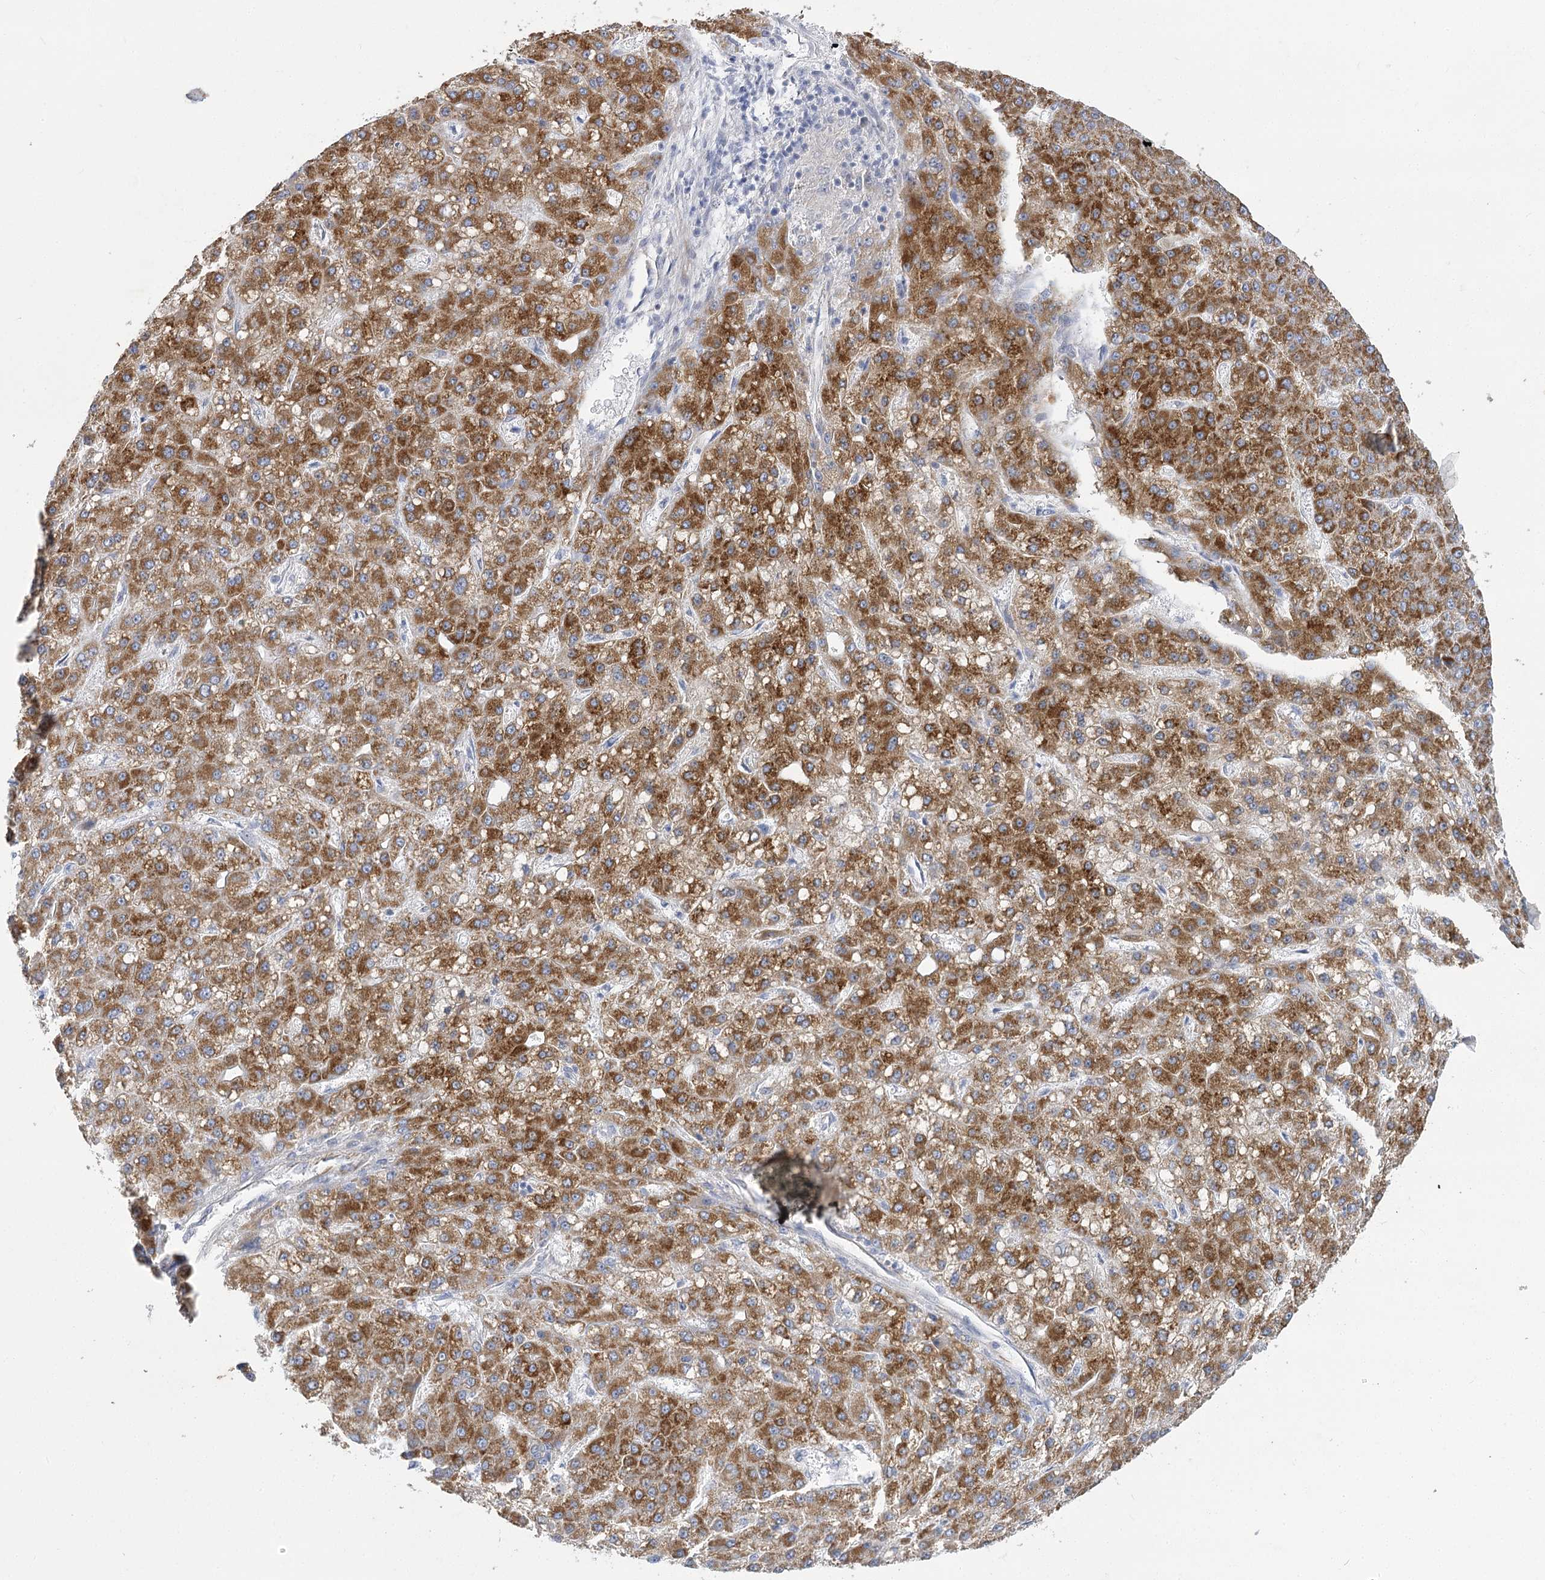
{"staining": {"intensity": "moderate", "quantity": ">75%", "location": "cytoplasmic/membranous"}, "tissue": "liver cancer", "cell_type": "Tumor cells", "image_type": "cancer", "snomed": [{"axis": "morphology", "description": "Carcinoma, Hepatocellular, NOS"}, {"axis": "topography", "description": "Liver"}], "caption": "Moderate cytoplasmic/membranous expression for a protein is appreciated in approximately >75% of tumor cells of liver hepatocellular carcinoma using IHC.", "gene": "DHTKD1", "patient": {"sex": "male", "age": 67}}